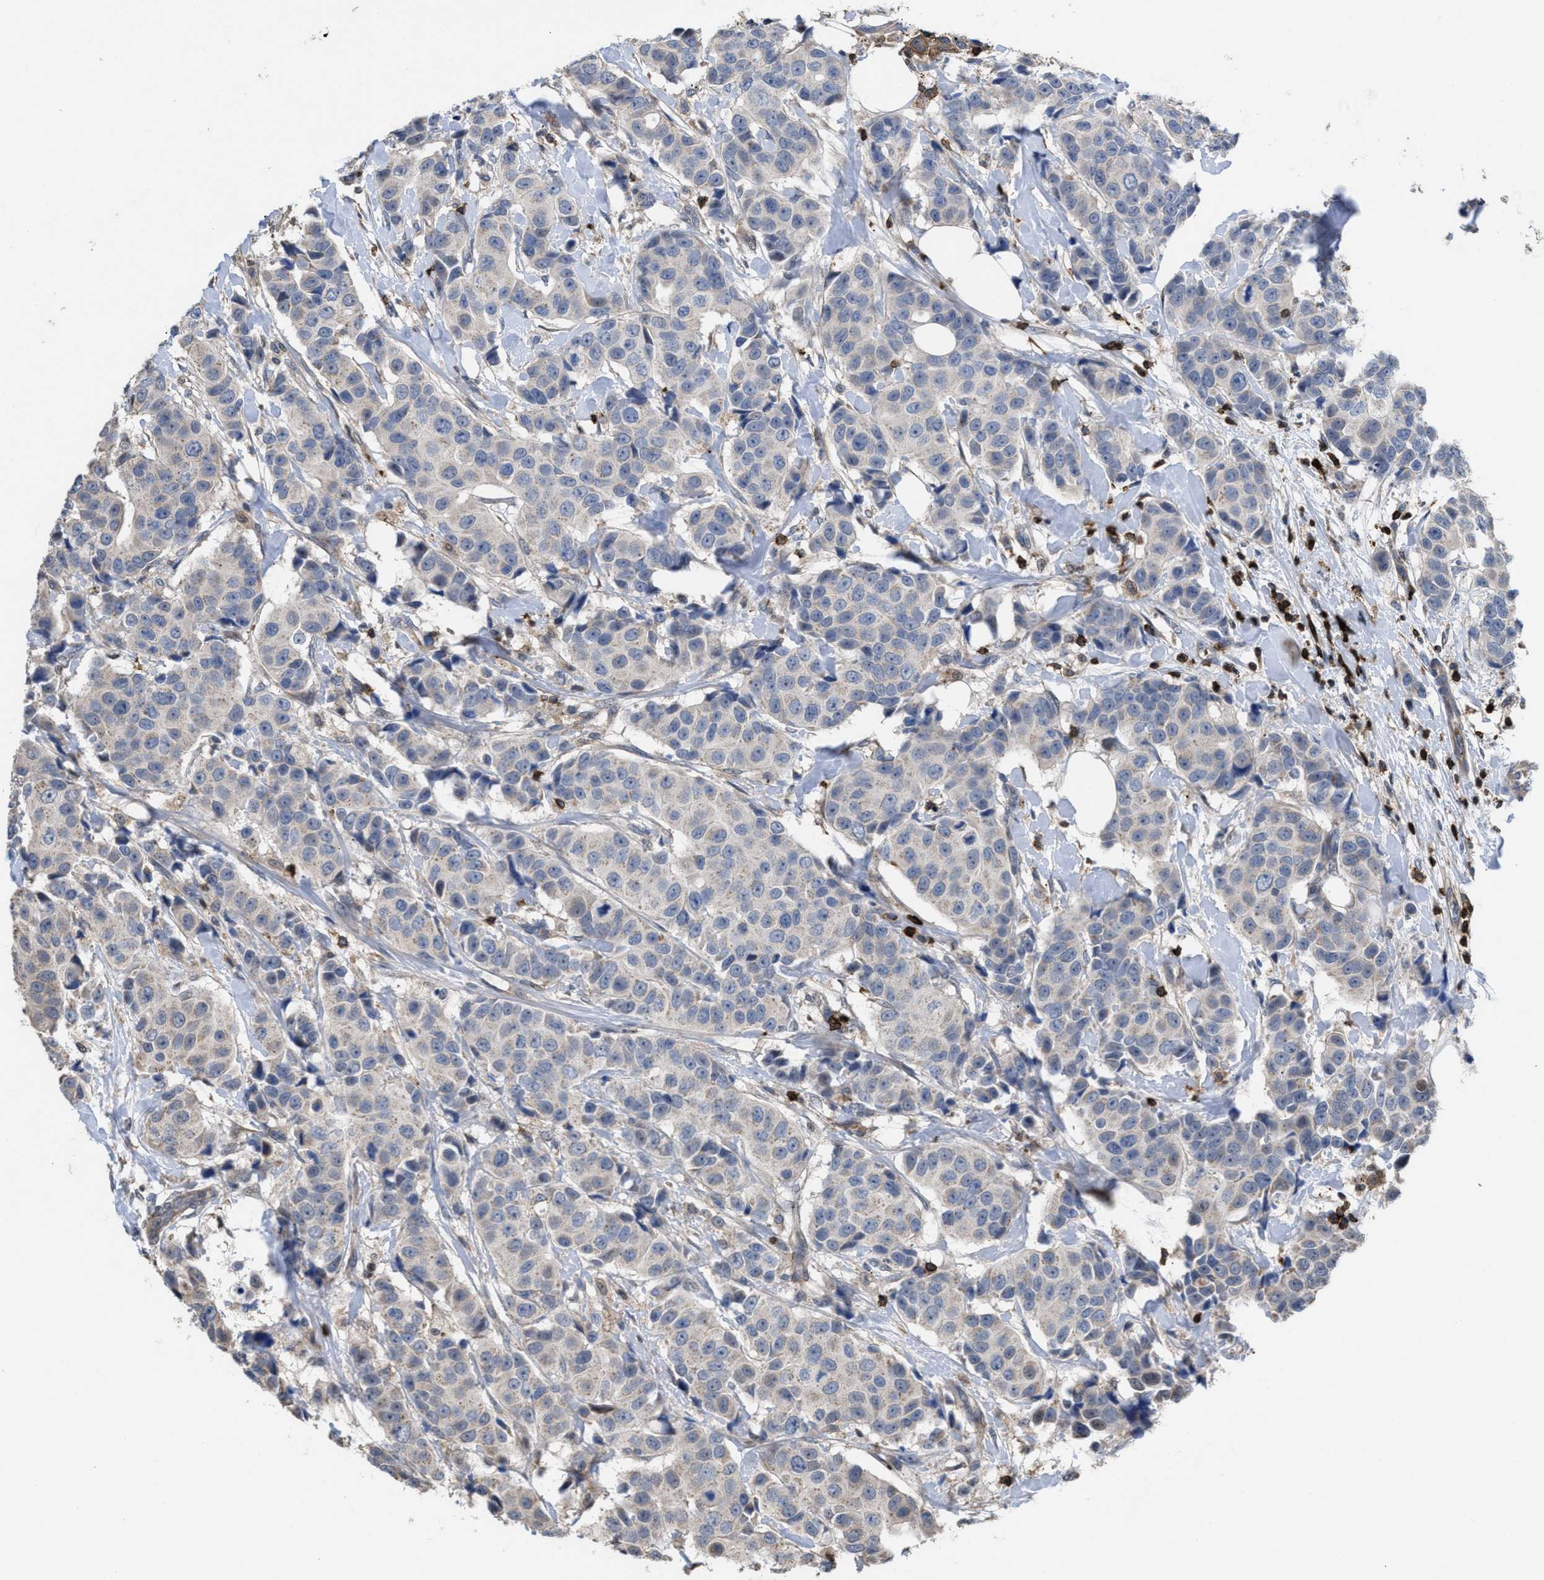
{"staining": {"intensity": "negative", "quantity": "none", "location": "none"}, "tissue": "breast cancer", "cell_type": "Tumor cells", "image_type": "cancer", "snomed": [{"axis": "morphology", "description": "Normal tissue, NOS"}, {"axis": "morphology", "description": "Duct carcinoma"}, {"axis": "topography", "description": "Breast"}], "caption": "There is no significant positivity in tumor cells of breast cancer (intraductal carcinoma).", "gene": "PTPRE", "patient": {"sex": "female", "age": 39}}